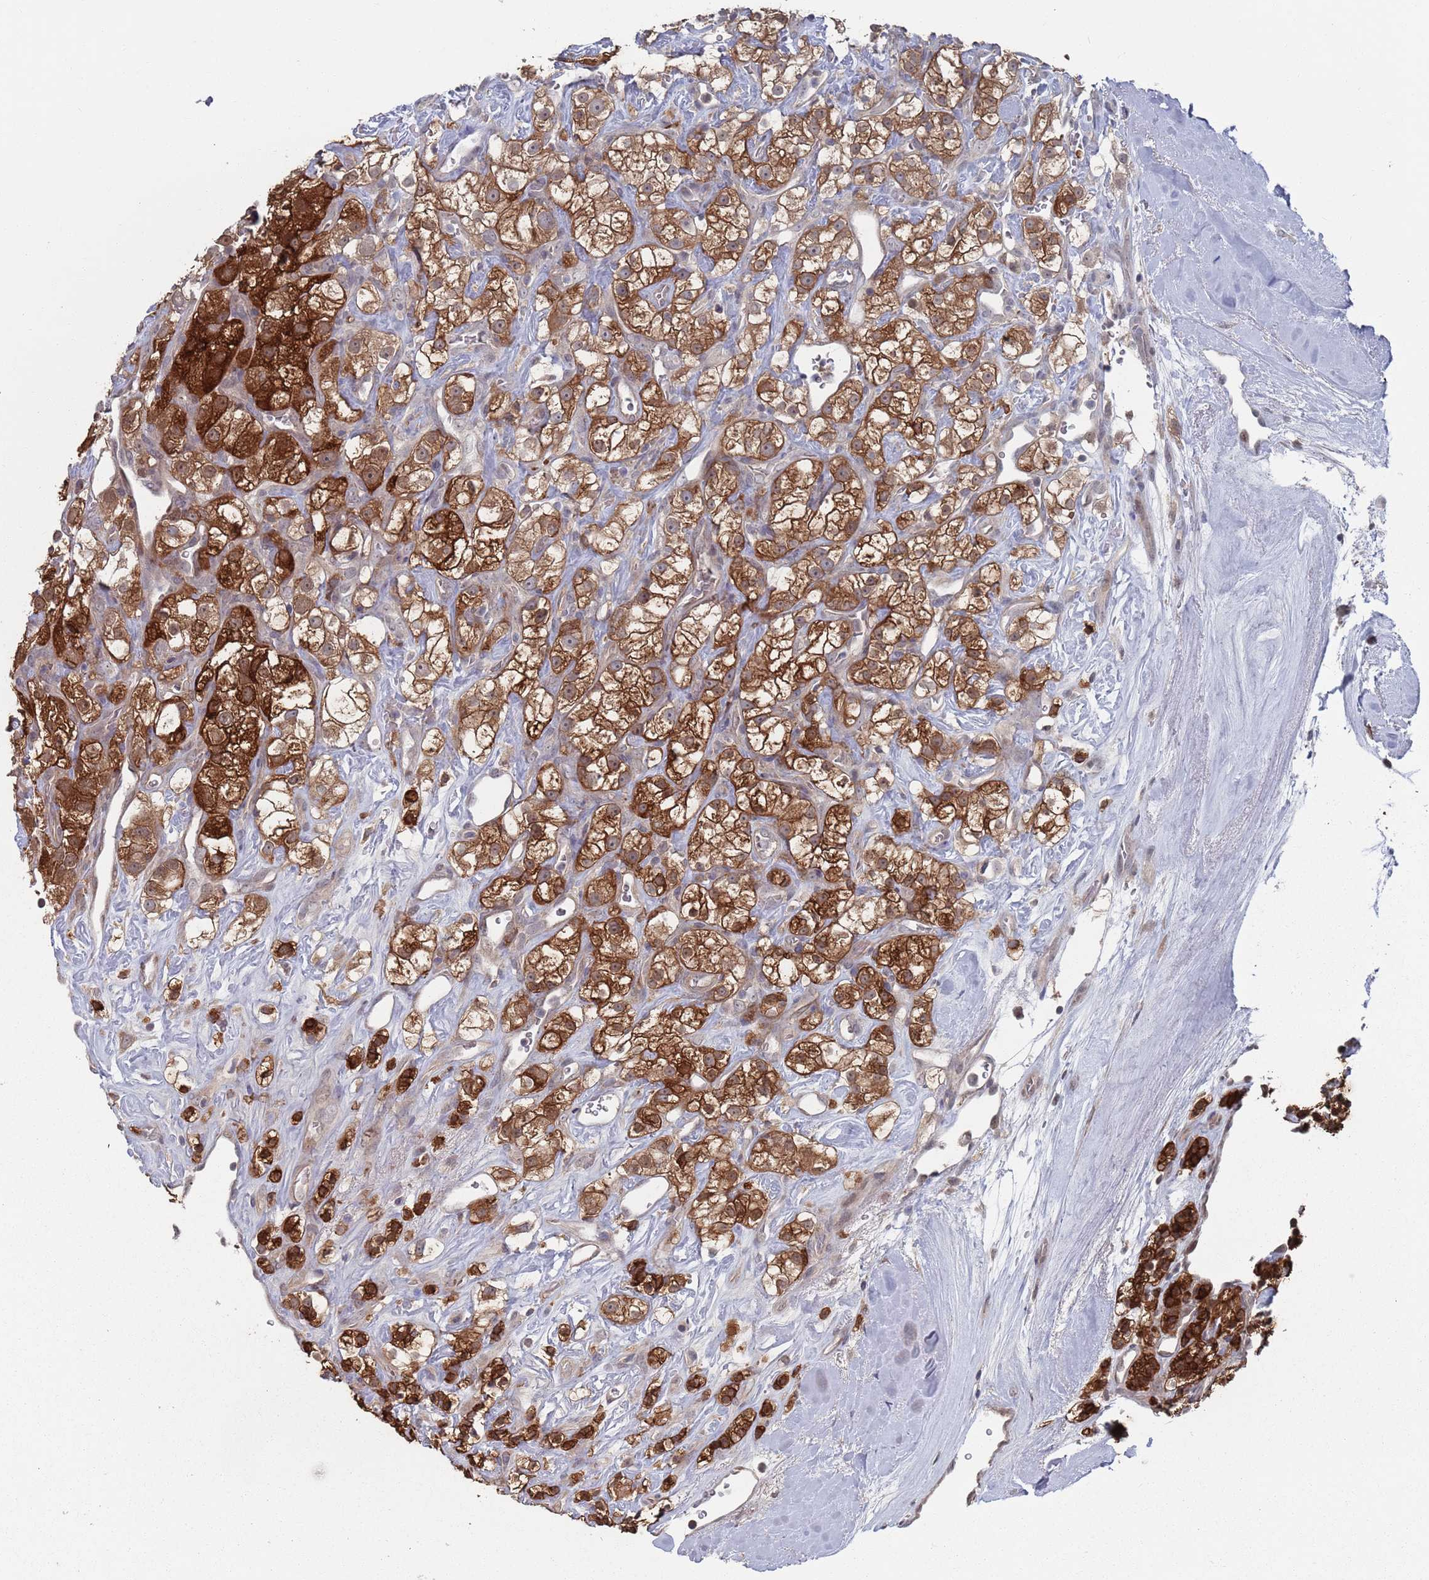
{"staining": {"intensity": "strong", "quantity": ">75%", "location": "cytoplasmic/membranous"}, "tissue": "renal cancer", "cell_type": "Tumor cells", "image_type": "cancer", "snomed": [{"axis": "morphology", "description": "Adenocarcinoma, NOS"}, {"axis": "topography", "description": "Kidney"}], "caption": "Adenocarcinoma (renal) stained with DAB (3,3'-diaminobenzidine) IHC displays high levels of strong cytoplasmic/membranous staining in about >75% of tumor cells.", "gene": "DGKD", "patient": {"sex": "male", "age": 77}}